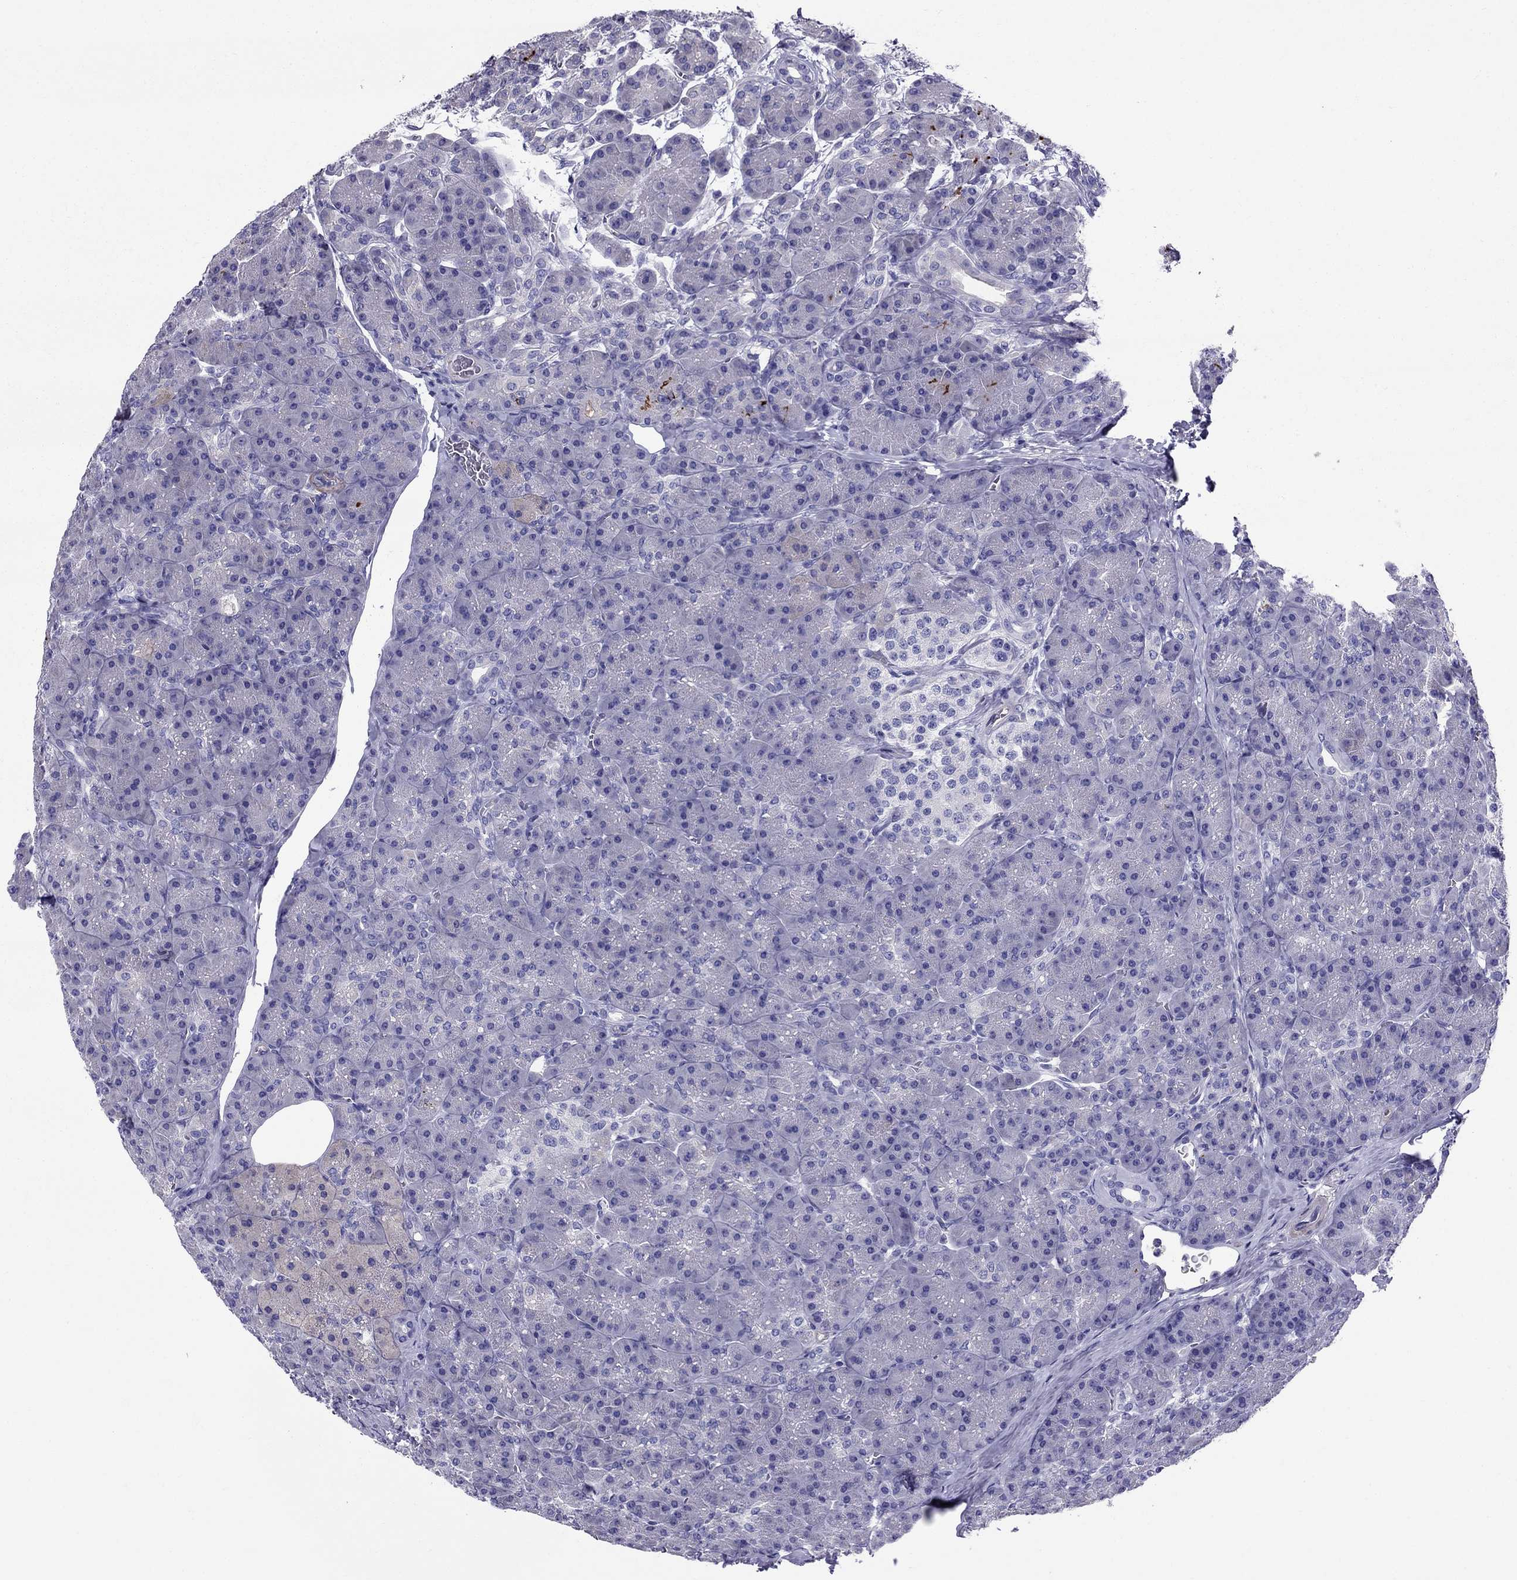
{"staining": {"intensity": "strong", "quantity": "<25%", "location": "cytoplasmic/membranous"}, "tissue": "pancreas", "cell_type": "Exocrine glandular cells", "image_type": "normal", "snomed": [{"axis": "morphology", "description": "Normal tissue, NOS"}, {"axis": "topography", "description": "Pancreas"}], "caption": "The photomicrograph demonstrates staining of normal pancreas, revealing strong cytoplasmic/membranous protein staining (brown color) within exocrine glandular cells. (Brightfield microscopy of DAB IHC at high magnification).", "gene": "GPR50", "patient": {"sex": "male", "age": 57}}